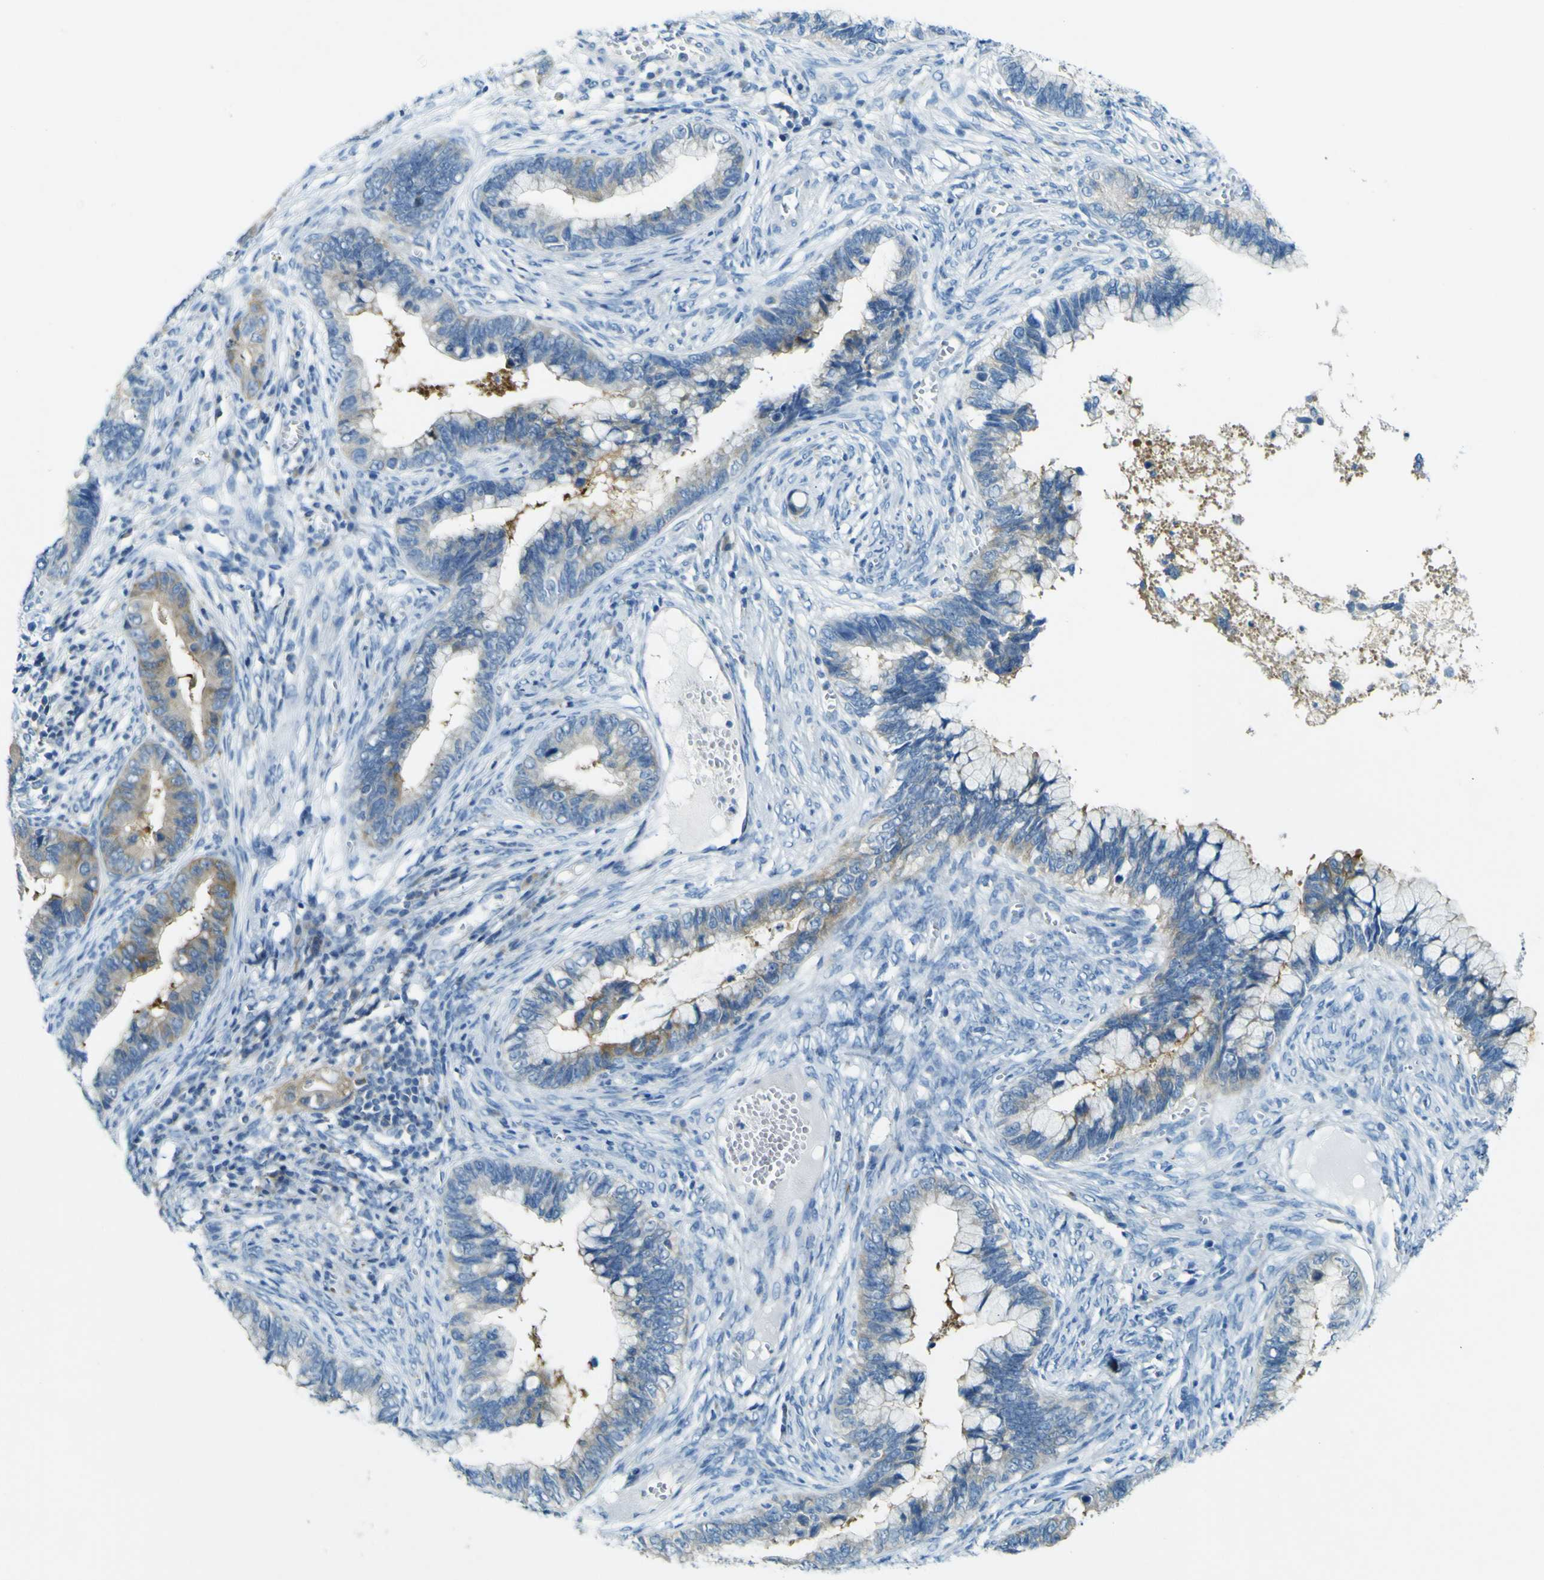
{"staining": {"intensity": "moderate", "quantity": "<25%", "location": "cytoplasmic/membranous"}, "tissue": "cervical cancer", "cell_type": "Tumor cells", "image_type": "cancer", "snomed": [{"axis": "morphology", "description": "Adenocarcinoma, NOS"}, {"axis": "topography", "description": "Cervix"}], "caption": "Immunohistochemistry of cervical adenocarcinoma displays low levels of moderate cytoplasmic/membranous positivity in about <25% of tumor cells. Using DAB (3,3'-diaminobenzidine) (brown) and hematoxylin (blue) stains, captured at high magnification using brightfield microscopy.", "gene": "SORCS1", "patient": {"sex": "female", "age": 44}}